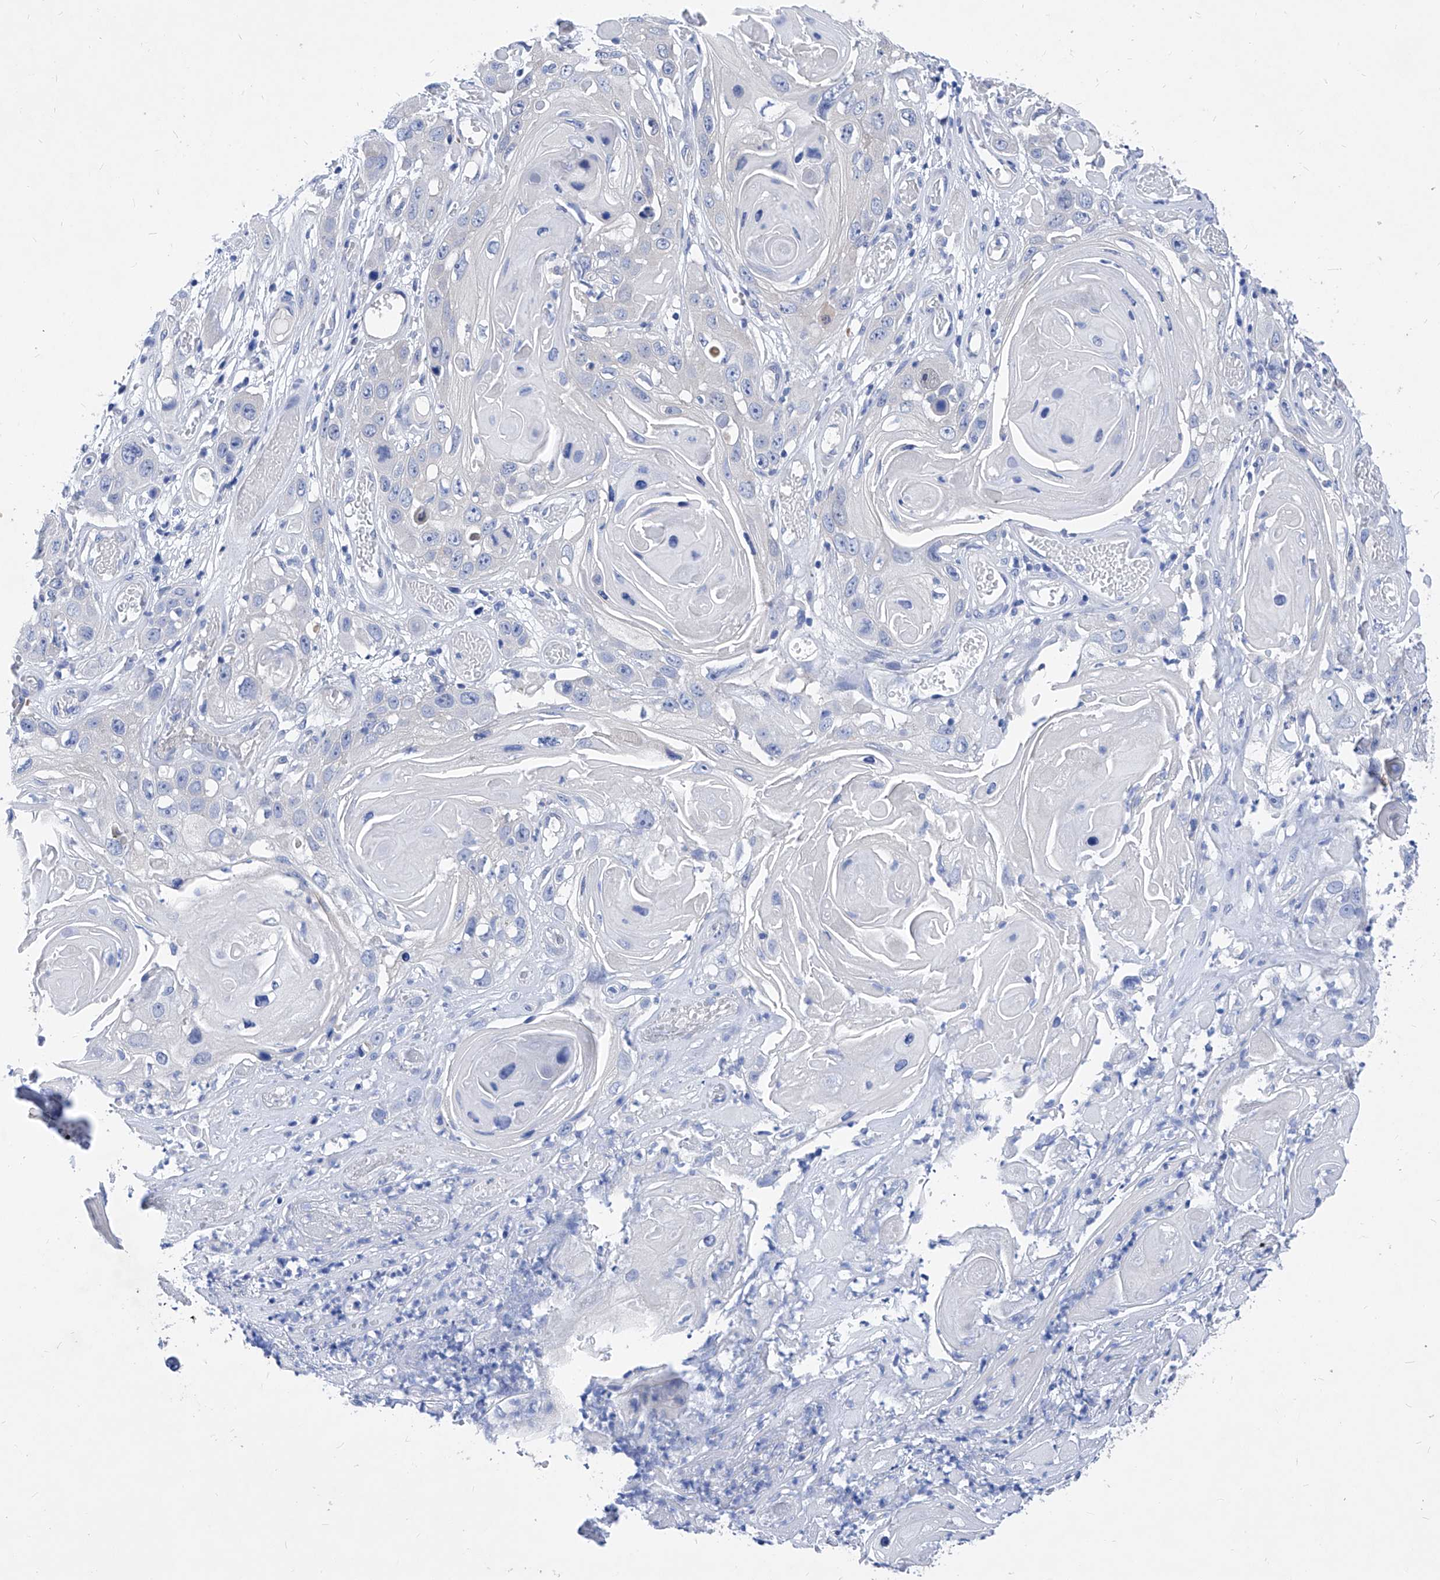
{"staining": {"intensity": "negative", "quantity": "none", "location": "none"}, "tissue": "skin cancer", "cell_type": "Tumor cells", "image_type": "cancer", "snomed": [{"axis": "morphology", "description": "Squamous cell carcinoma, NOS"}, {"axis": "topography", "description": "Skin"}], "caption": "Tumor cells are negative for protein expression in human skin cancer.", "gene": "XPNPEP1", "patient": {"sex": "male", "age": 55}}